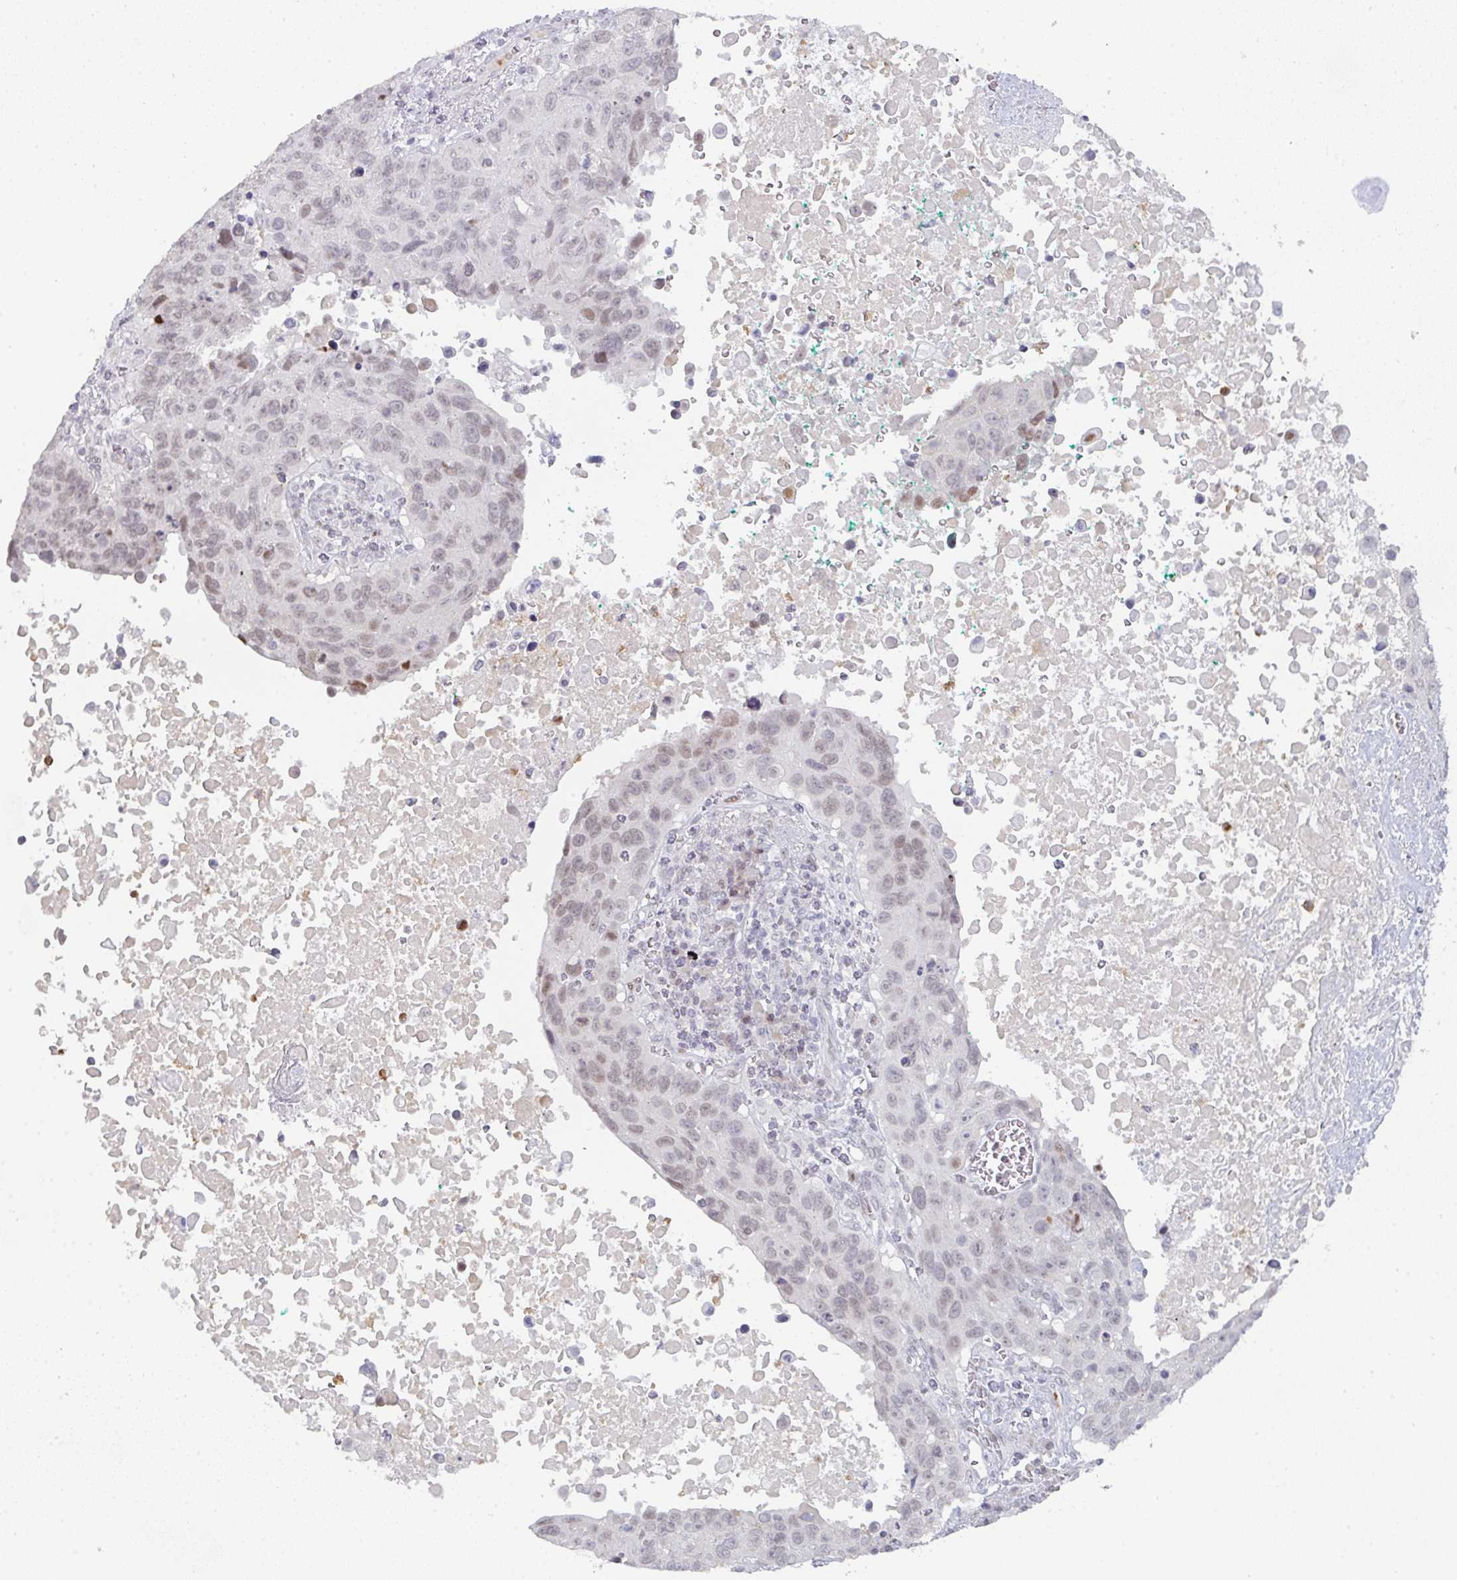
{"staining": {"intensity": "weak", "quantity": "<25%", "location": "nuclear"}, "tissue": "lung cancer", "cell_type": "Tumor cells", "image_type": "cancer", "snomed": [{"axis": "morphology", "description": "Squamous cell carcinoma, NOS"}, {"axis": "topography", "description": "Lung"}], "caption": "Immunohistochemistry of human lung cancer shows no expression in tumor cells.", "gene": "LIN54", "patient": {"sex": "male", "age": 66}}